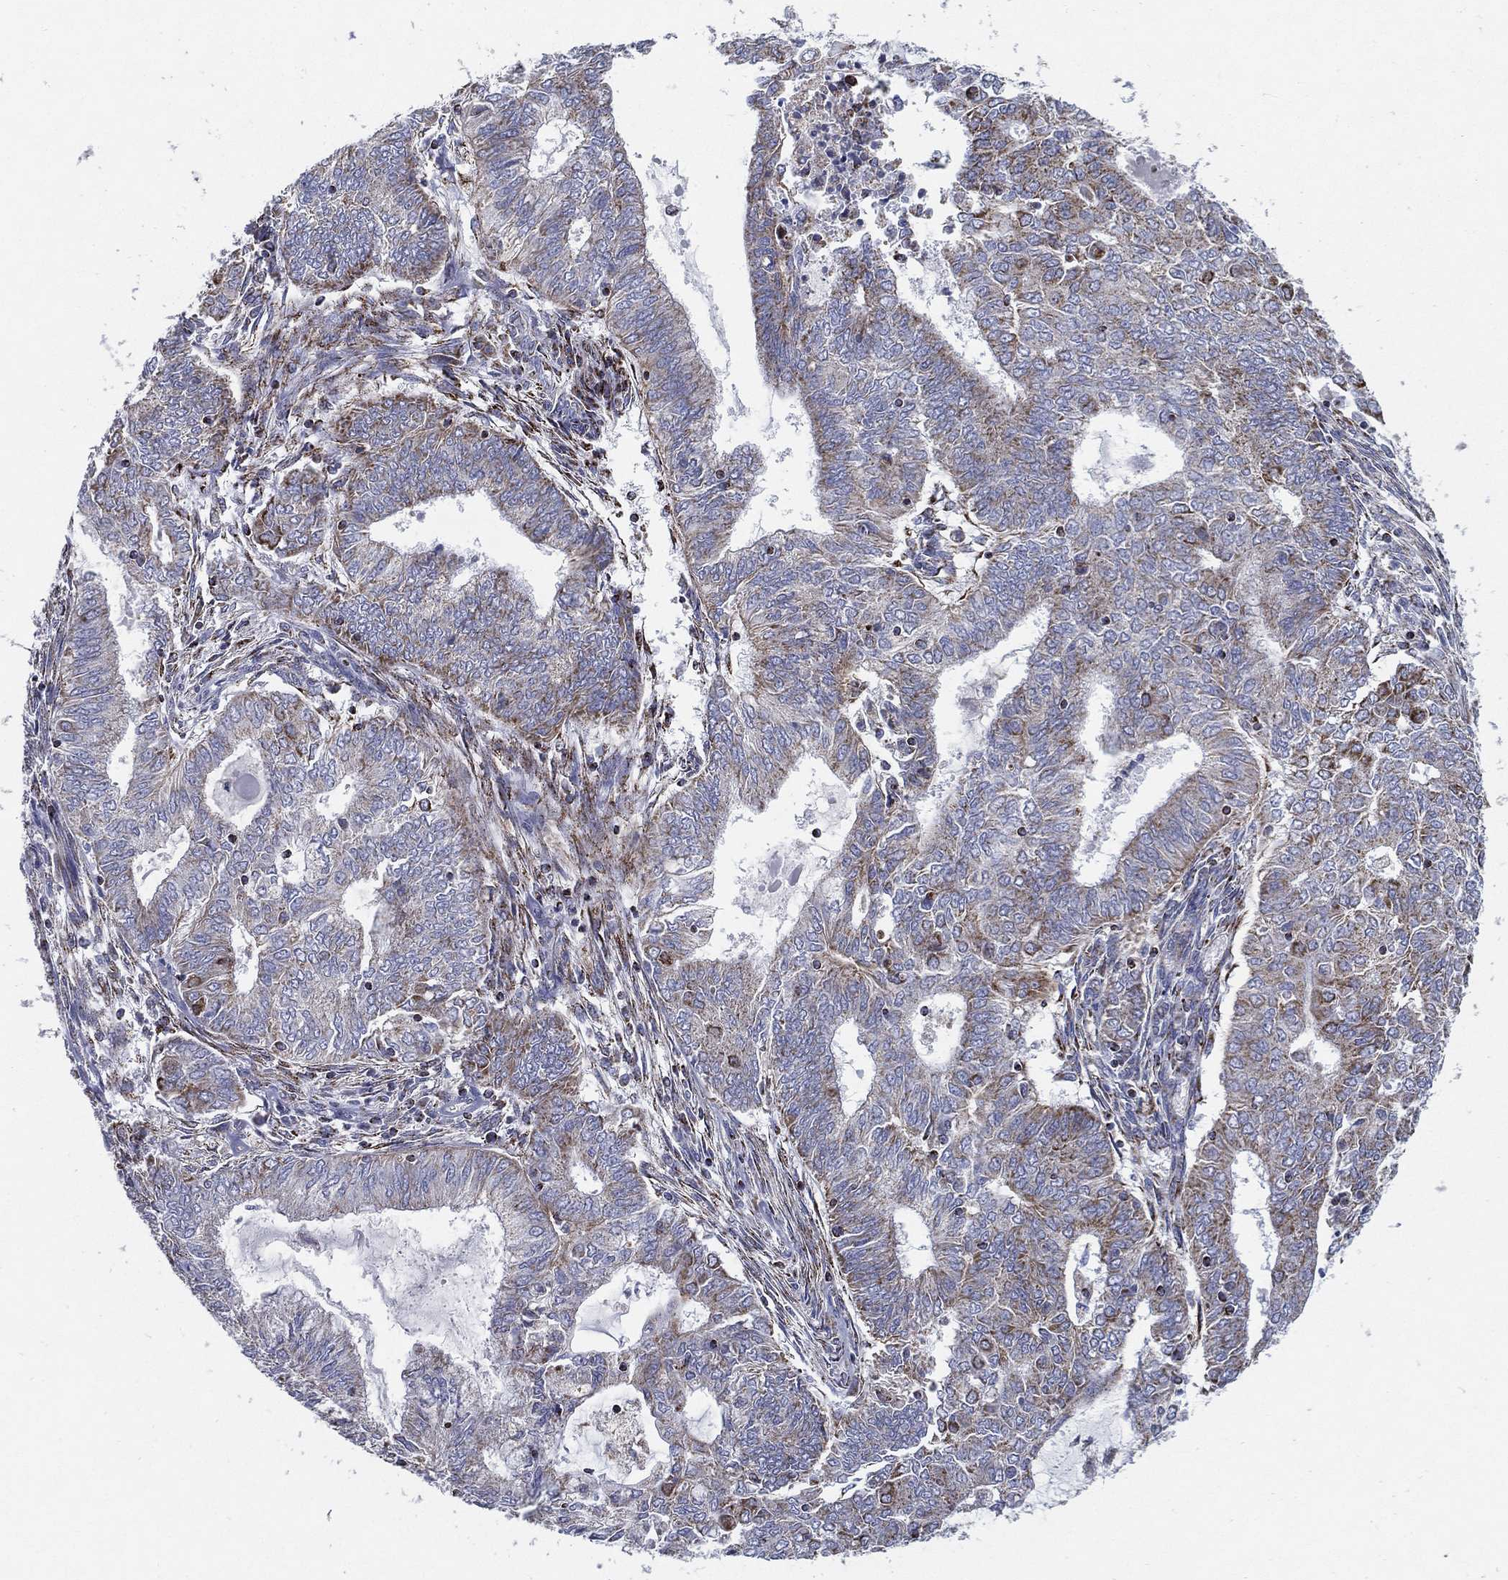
{"staining": {"intensity": "moderate", "quantity": "<25%", "location": "cytoplasmic/membranous"}, "tissue": "endometrial cancer", "cell_type": "Tumor cells", "image_type": "cancer", "snomed": [{"axis": "morphology", "description": "Adenocarcinoma, NOS"}, {"axis": "topography", "description": "Endometrium"}], "caption": "An immunohistochemistry (IHC) micrograph of neoplastic tissue is shown. Protein staining in brown shows moderate cytoplasmic/membranous positivity in adenocarcinoma (endometrial) within tumor cells.", "gene": "SFXN1", "patient": {"sex": "female", "age": 62}}